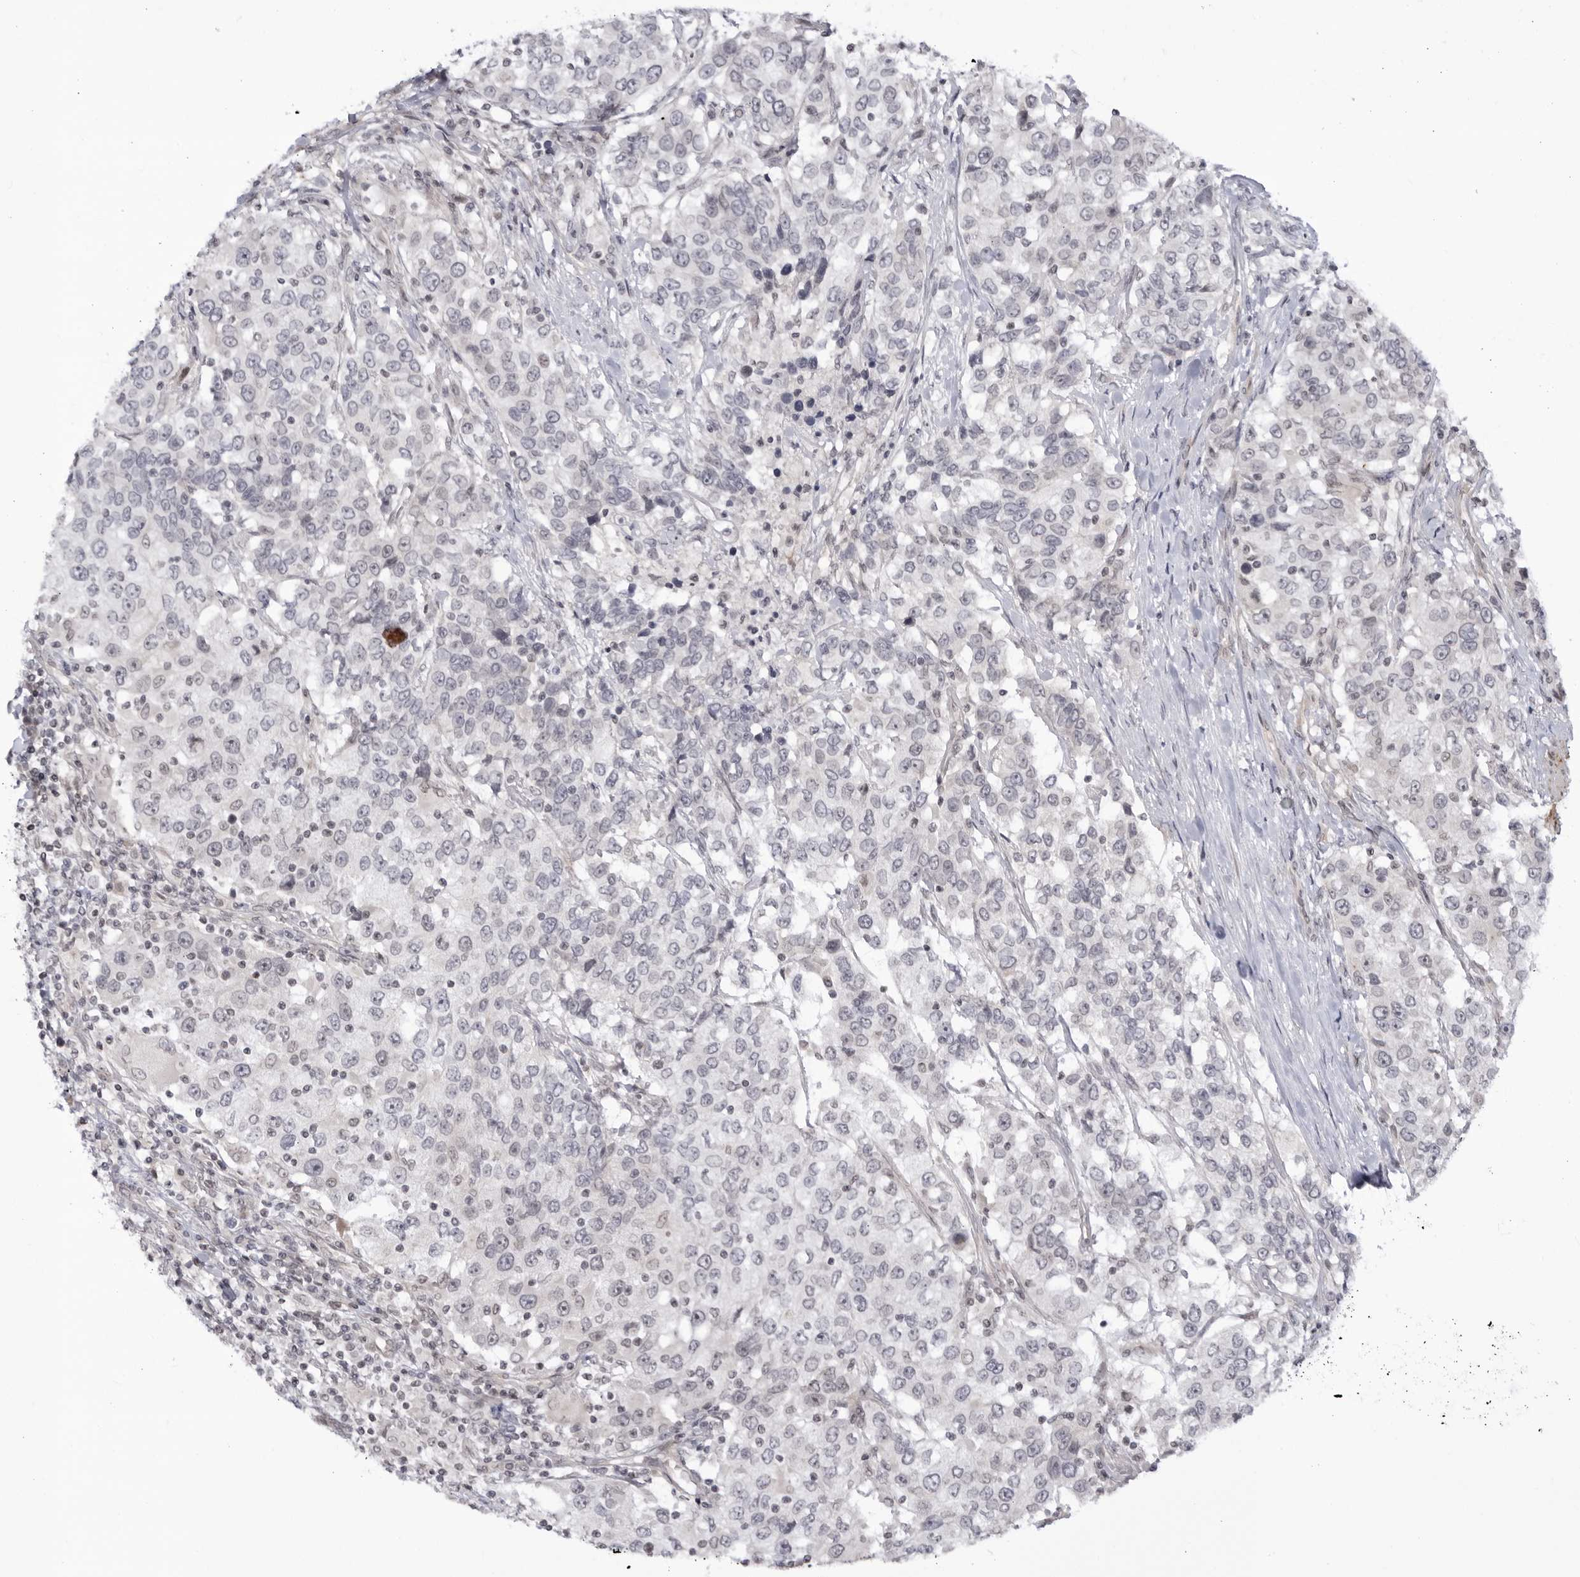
{"staining": {"intensity": "negative", "quantity": "none", "location": "none"}, "tissue": "urothelial cancer", "cell_type": "Tumor cells", "image_type": "cancer", "snomed": [{"axis": "morphology", "description": "Urothelial carcinoma, High grade"}, {"axis": "topography", "description": "Urinary bladder"}], "caption": "Human urothelial cancer stained for a protein using IHC shows no positivity in tumor cells.", "gene": "CNBD1", "patient": {"sex": "female", "age": 80}}